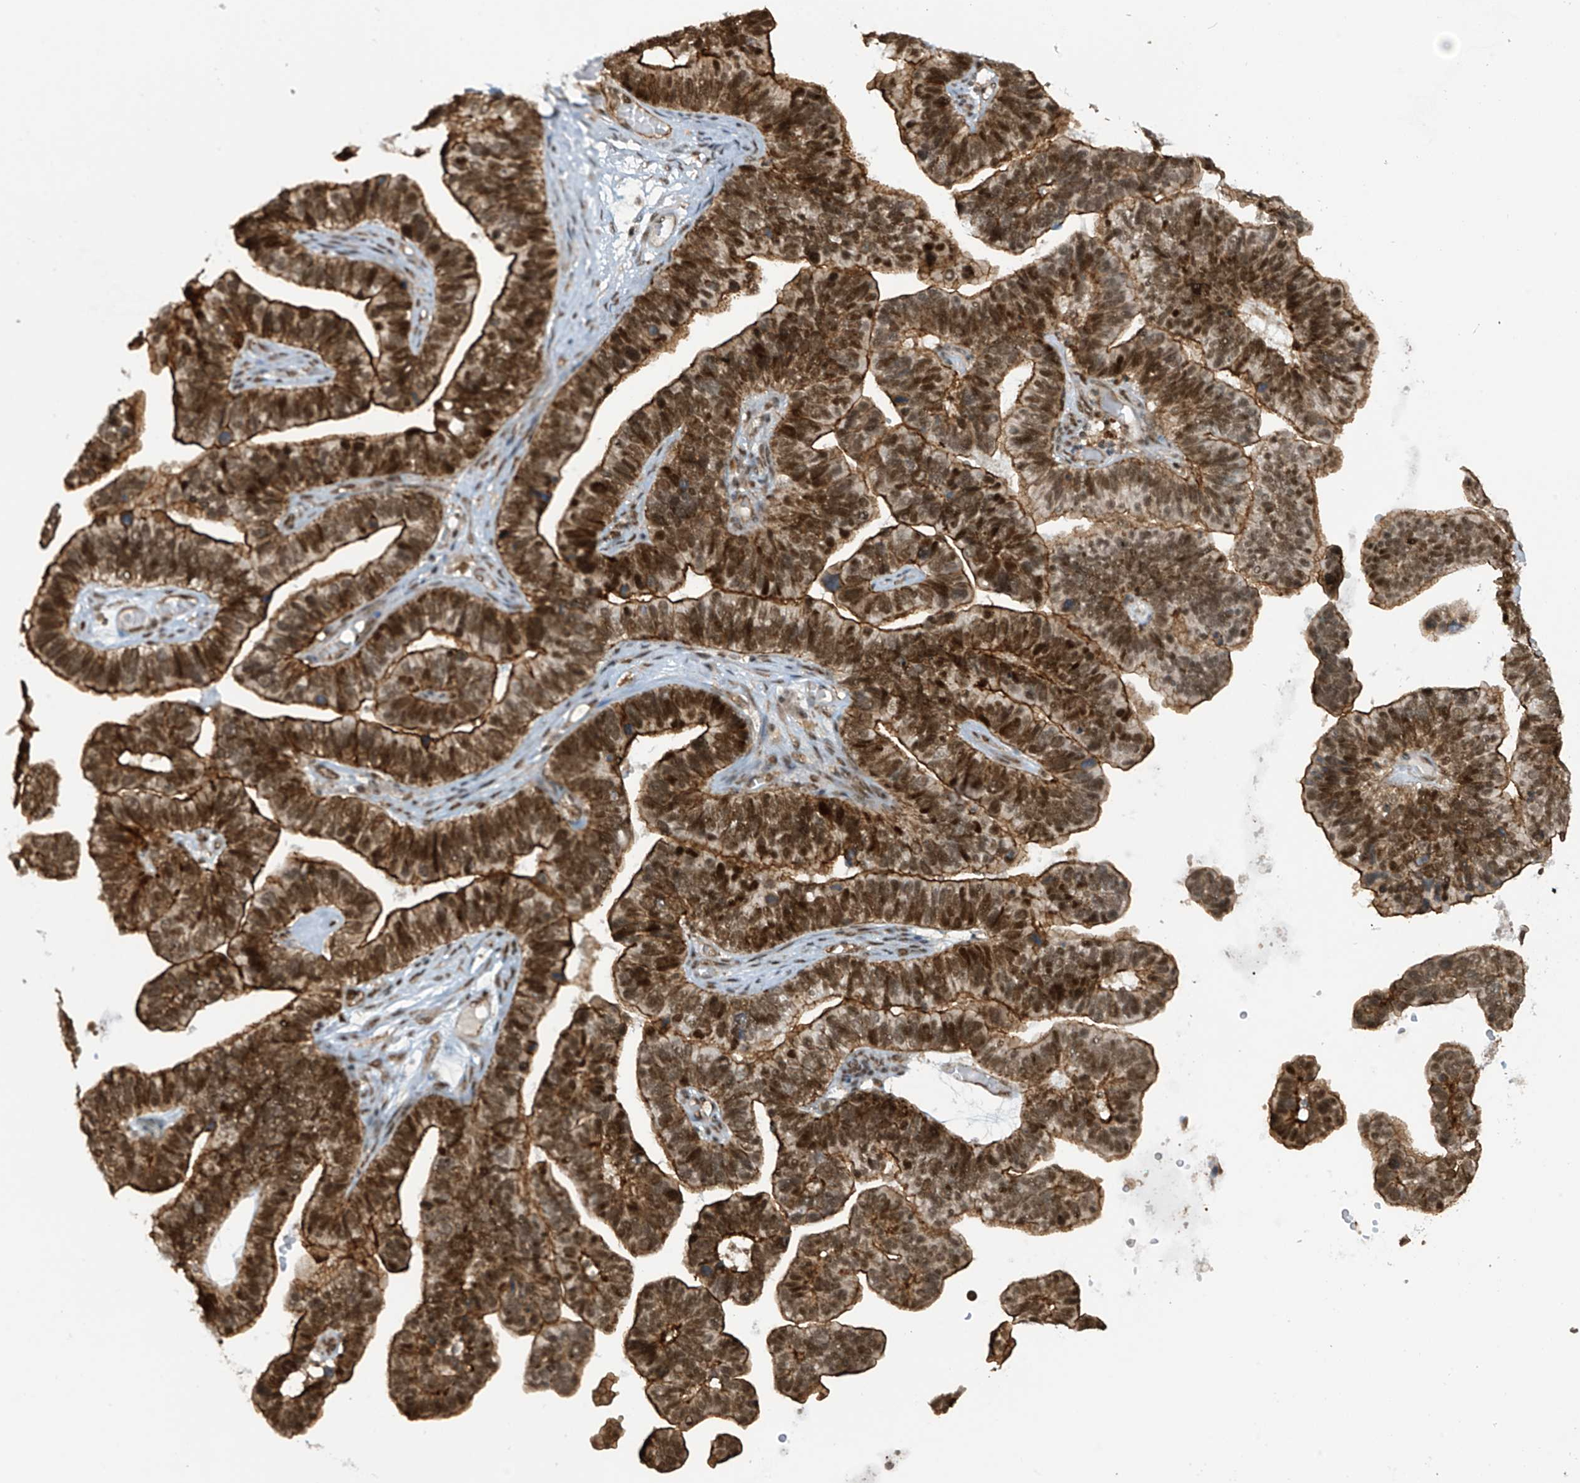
{"staining": {"intensity": "strong", "quantity": ">75%", "location": "cytoplasmic/membranous,nuclear"}, "tissue": "ovarian cancer", "cell_type": "Tumor cells", "image_type": "cancer", "snomed": [{"axis": "morphology", "description": "Cystadenocarcinoma, serous, NOS"}, {"axis": "topography", "description": "Ovary"}], "caption": "Ovarian cancer stained with a brown dye exhibits strong cytoplasmic/membranous and nuclear positive positivity in approximately >75% of tumor cells.", "gene": "REPIN1", "patient": {"sex": "female", "age": 56}}